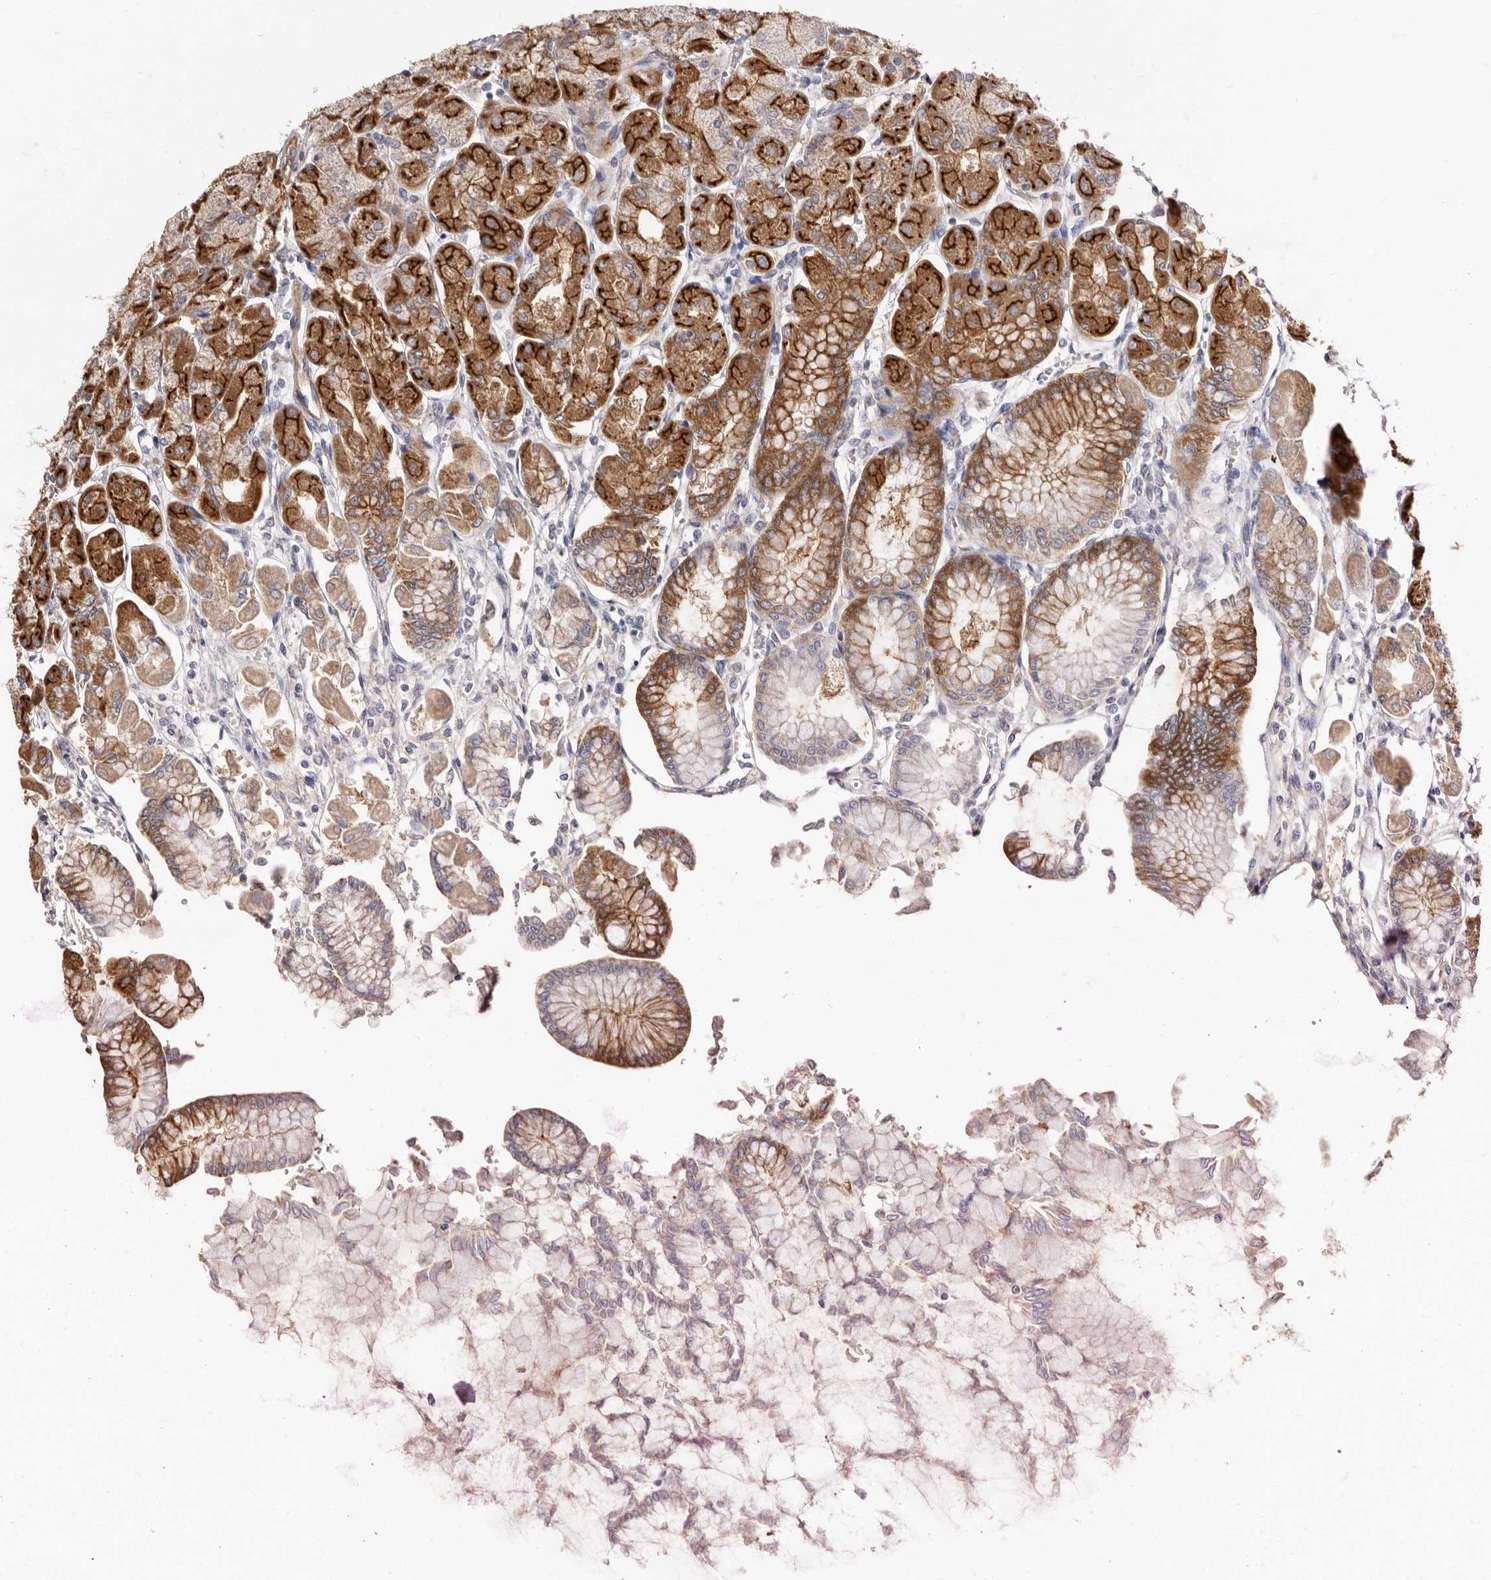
{"staining": {"intensity": "strong", "quantity": ">75%", "location": "cytoplasmic/membranous"}, "tissue": "stomach", "cell_type": "Glandular cells", "image_type": "normal", "snomed": [{"axis": "morphology", "description": "Normal tissue, NOS"}, {"axis": "topography", "description": "Stomach, upper"}], "caption": "High-magnification brightfield microscopy of unremarkable stomach stained with DAB (brown) and counterstained with hematoxylin (blue). glandular cells exhibit strong cytoplasmic/membranous positivity is appreciated in approximately>75% of cells.", "gene": "BAIAP2L1", "patient": {"sex": "female", "age": 56}}